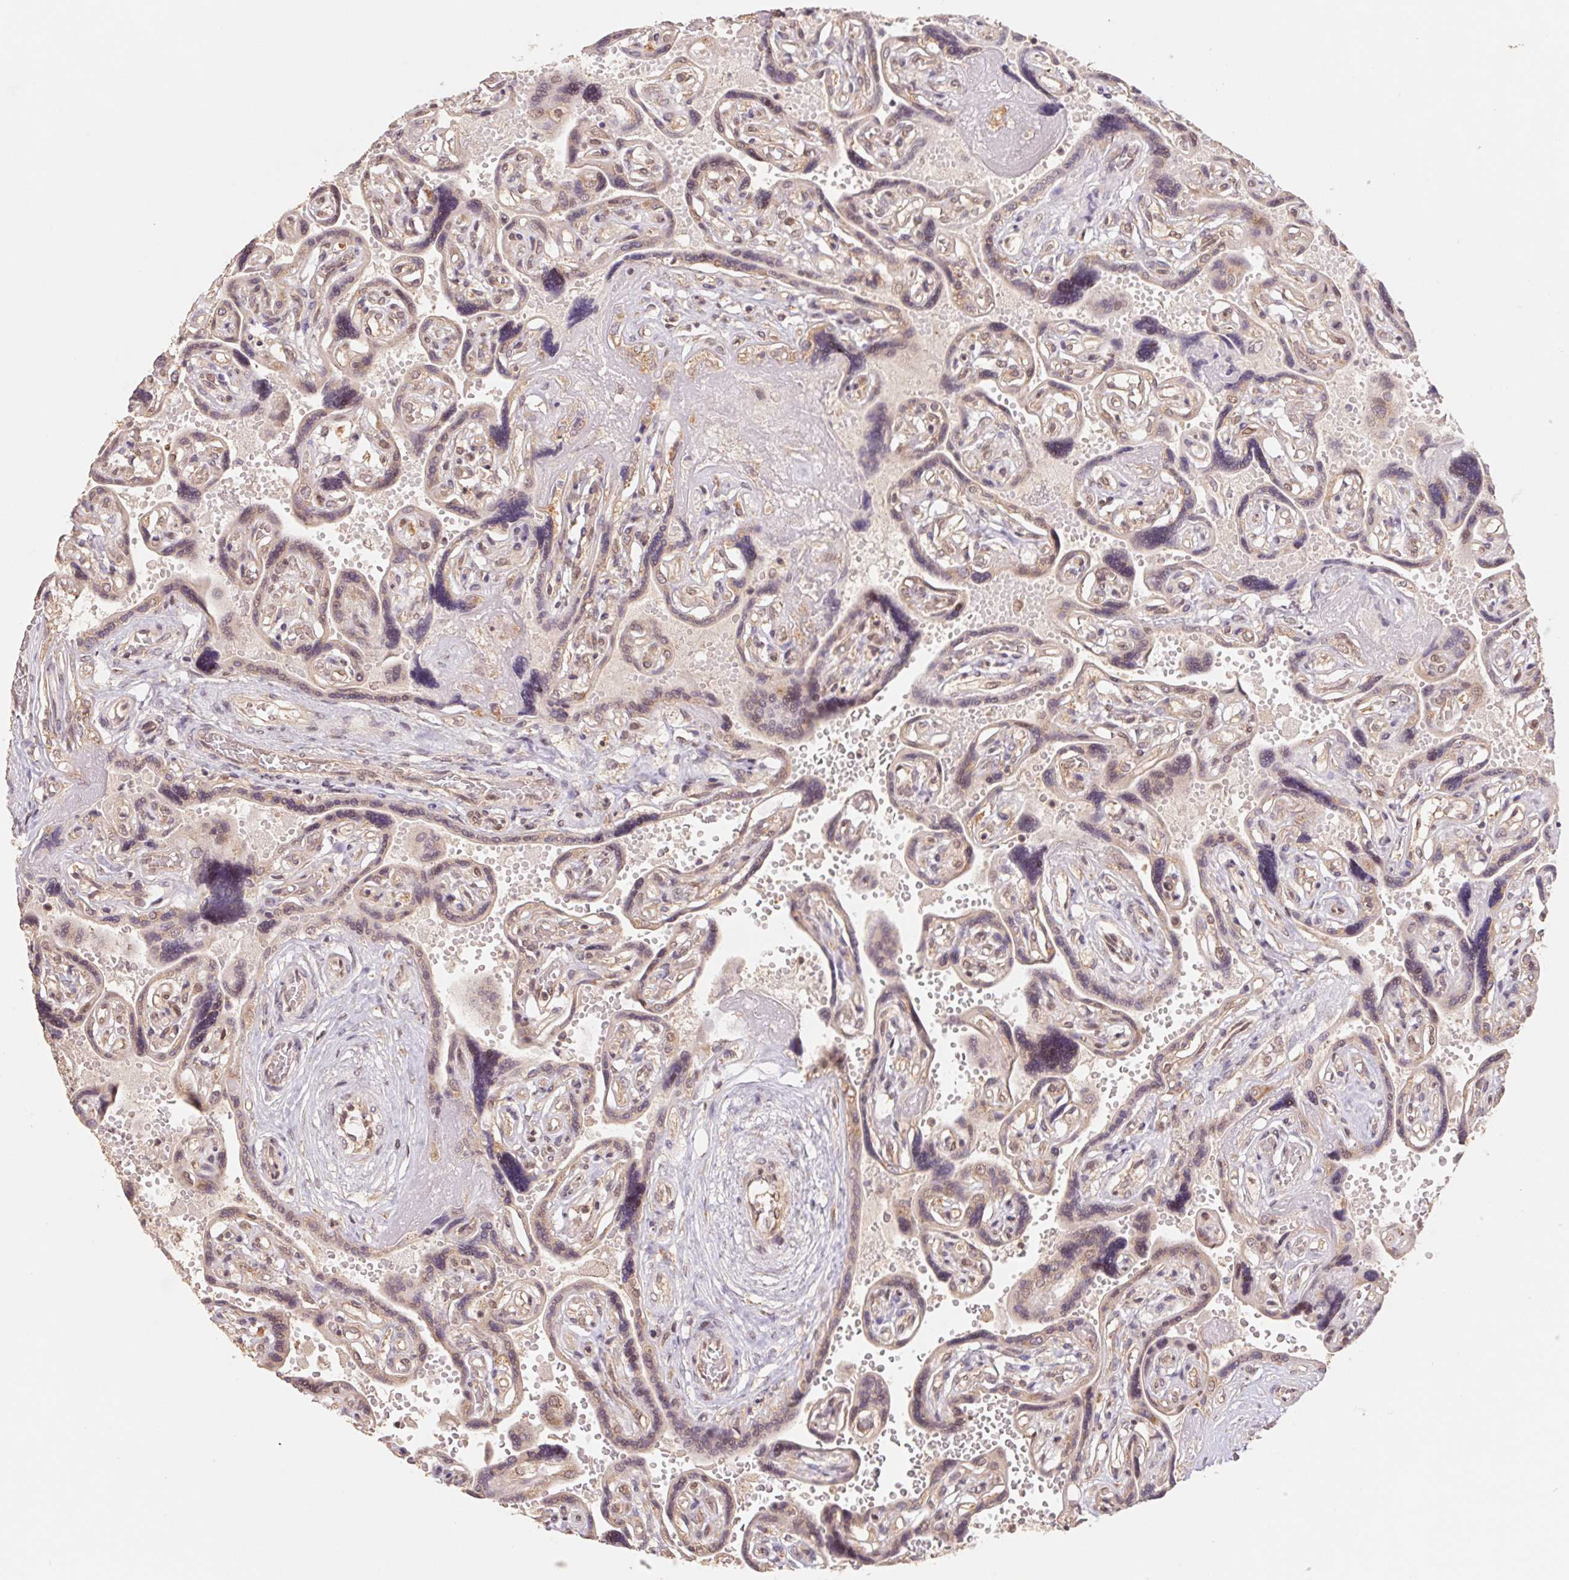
{"staining": {"intensity": "weak", "quantity": ">75%", "location": "cytoplasmic/membranous"}, "tissue": "placenta", "cell_type": "Decidual cells", "image_type": "normal", "snomed": [{"axis": "morphology", "description": "Normal tissue, NOS"}, {"axis": "topography", "description": "Placenta"}], "caption": "Human placenta stained for a protein (brown) demonstrates weak cytoplasmic/membranous positive positivity in approximately >75% of decidual cells.", "gene": "RPL27A", "patient": {"sex": "female", "age": 32}}